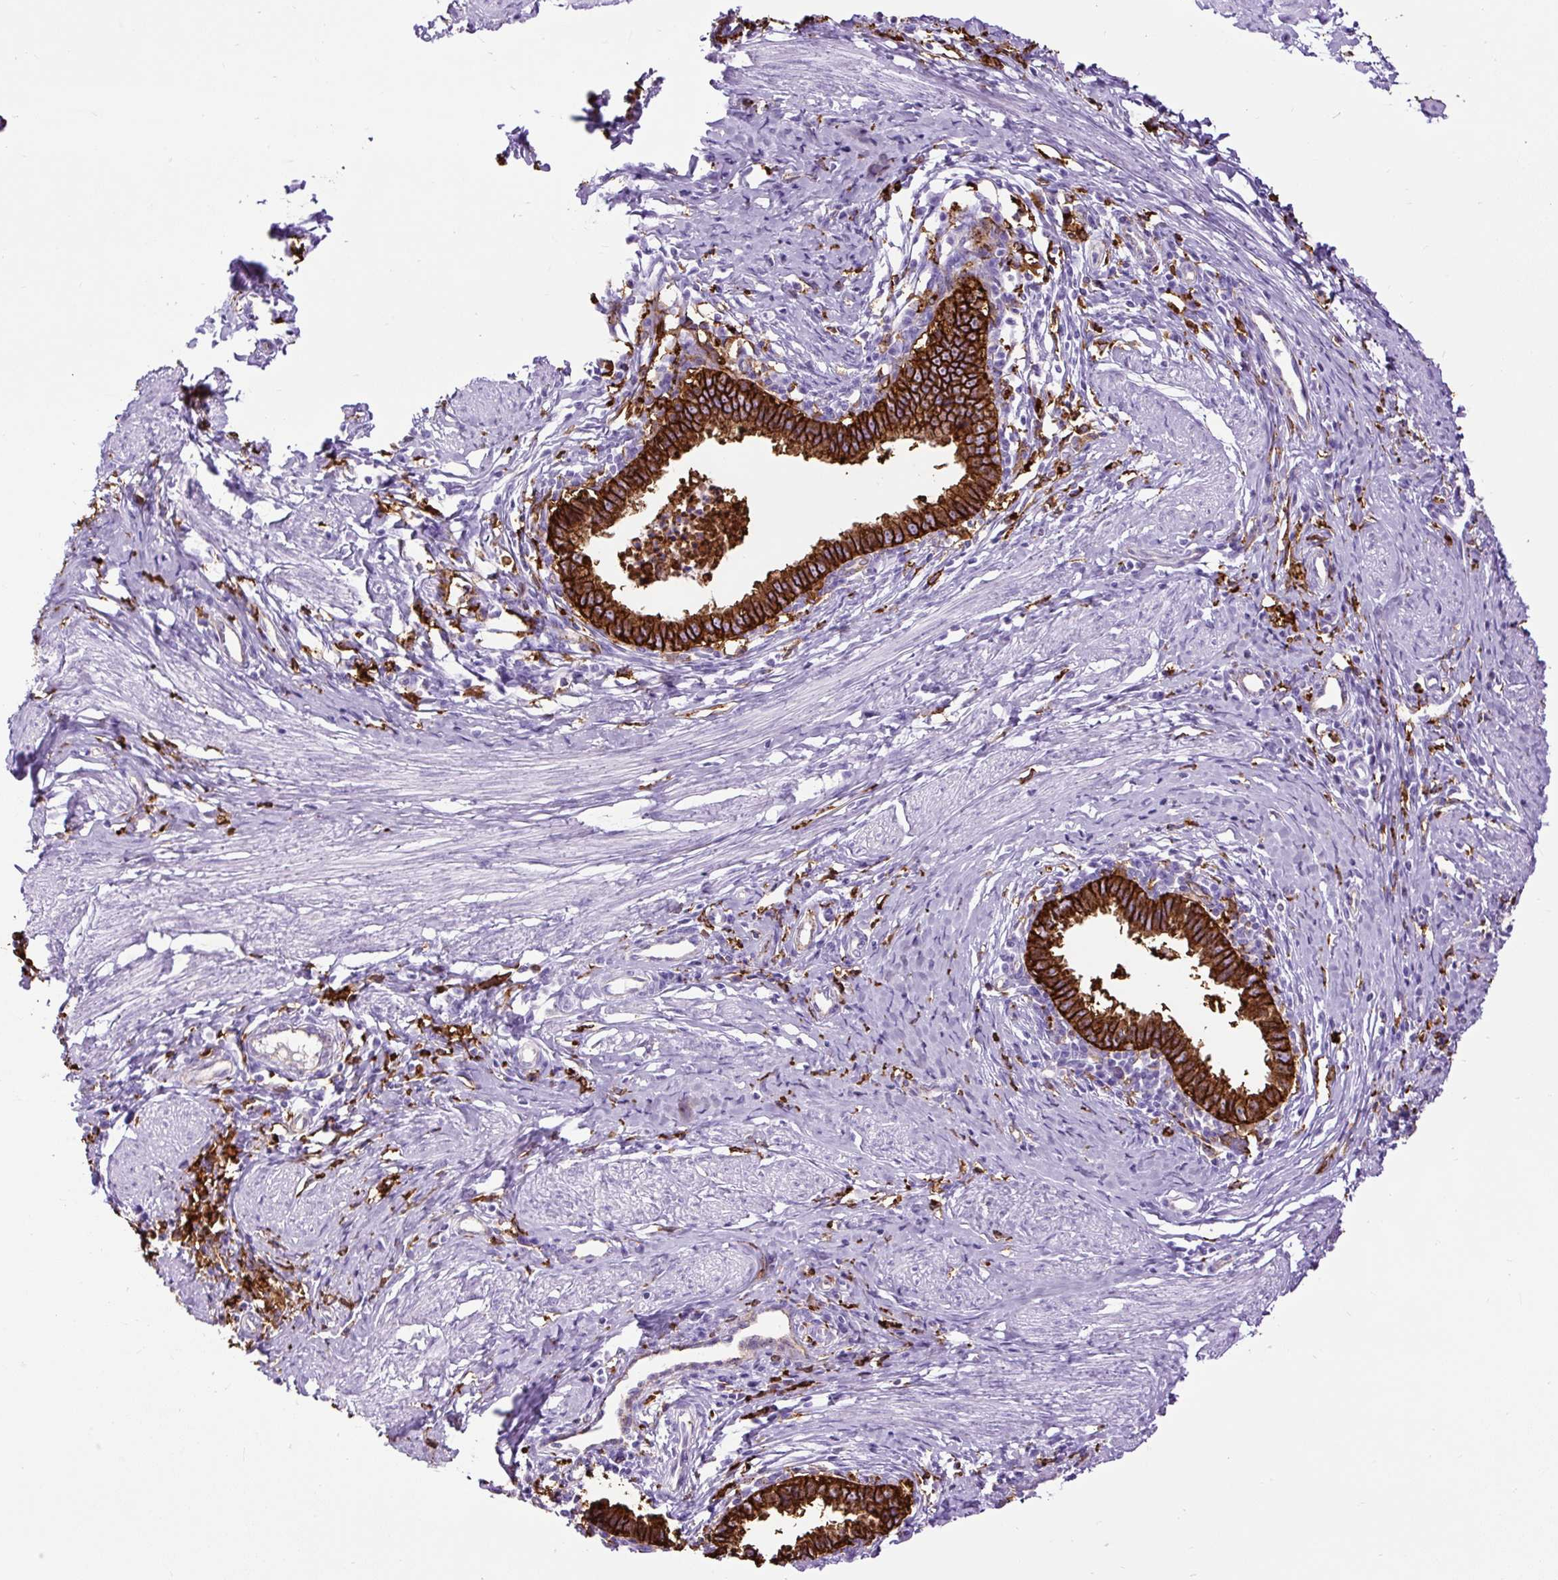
{"staining": {"intensity": "strong", "quantity": ">75%", "location": "cytoplasmic/membranous"}, "tissue": "cervical cancer", "cell_type": "Tumor cells", "image_type": "cancer", "snomed": [{"axis": "morphology", "description": "Adenocarcinoma, NOS"}, {"axis": "topography", "description": "Cervix"}], "caption": "Adenocarcinoma (cervical) stained with a brown dye exhibits strong cytoplasmic/membranous positive staining in approximately >75% of tumor cells.", "gene": "HLA-DRA", "patient": {"sex": "female", "age": 36}}